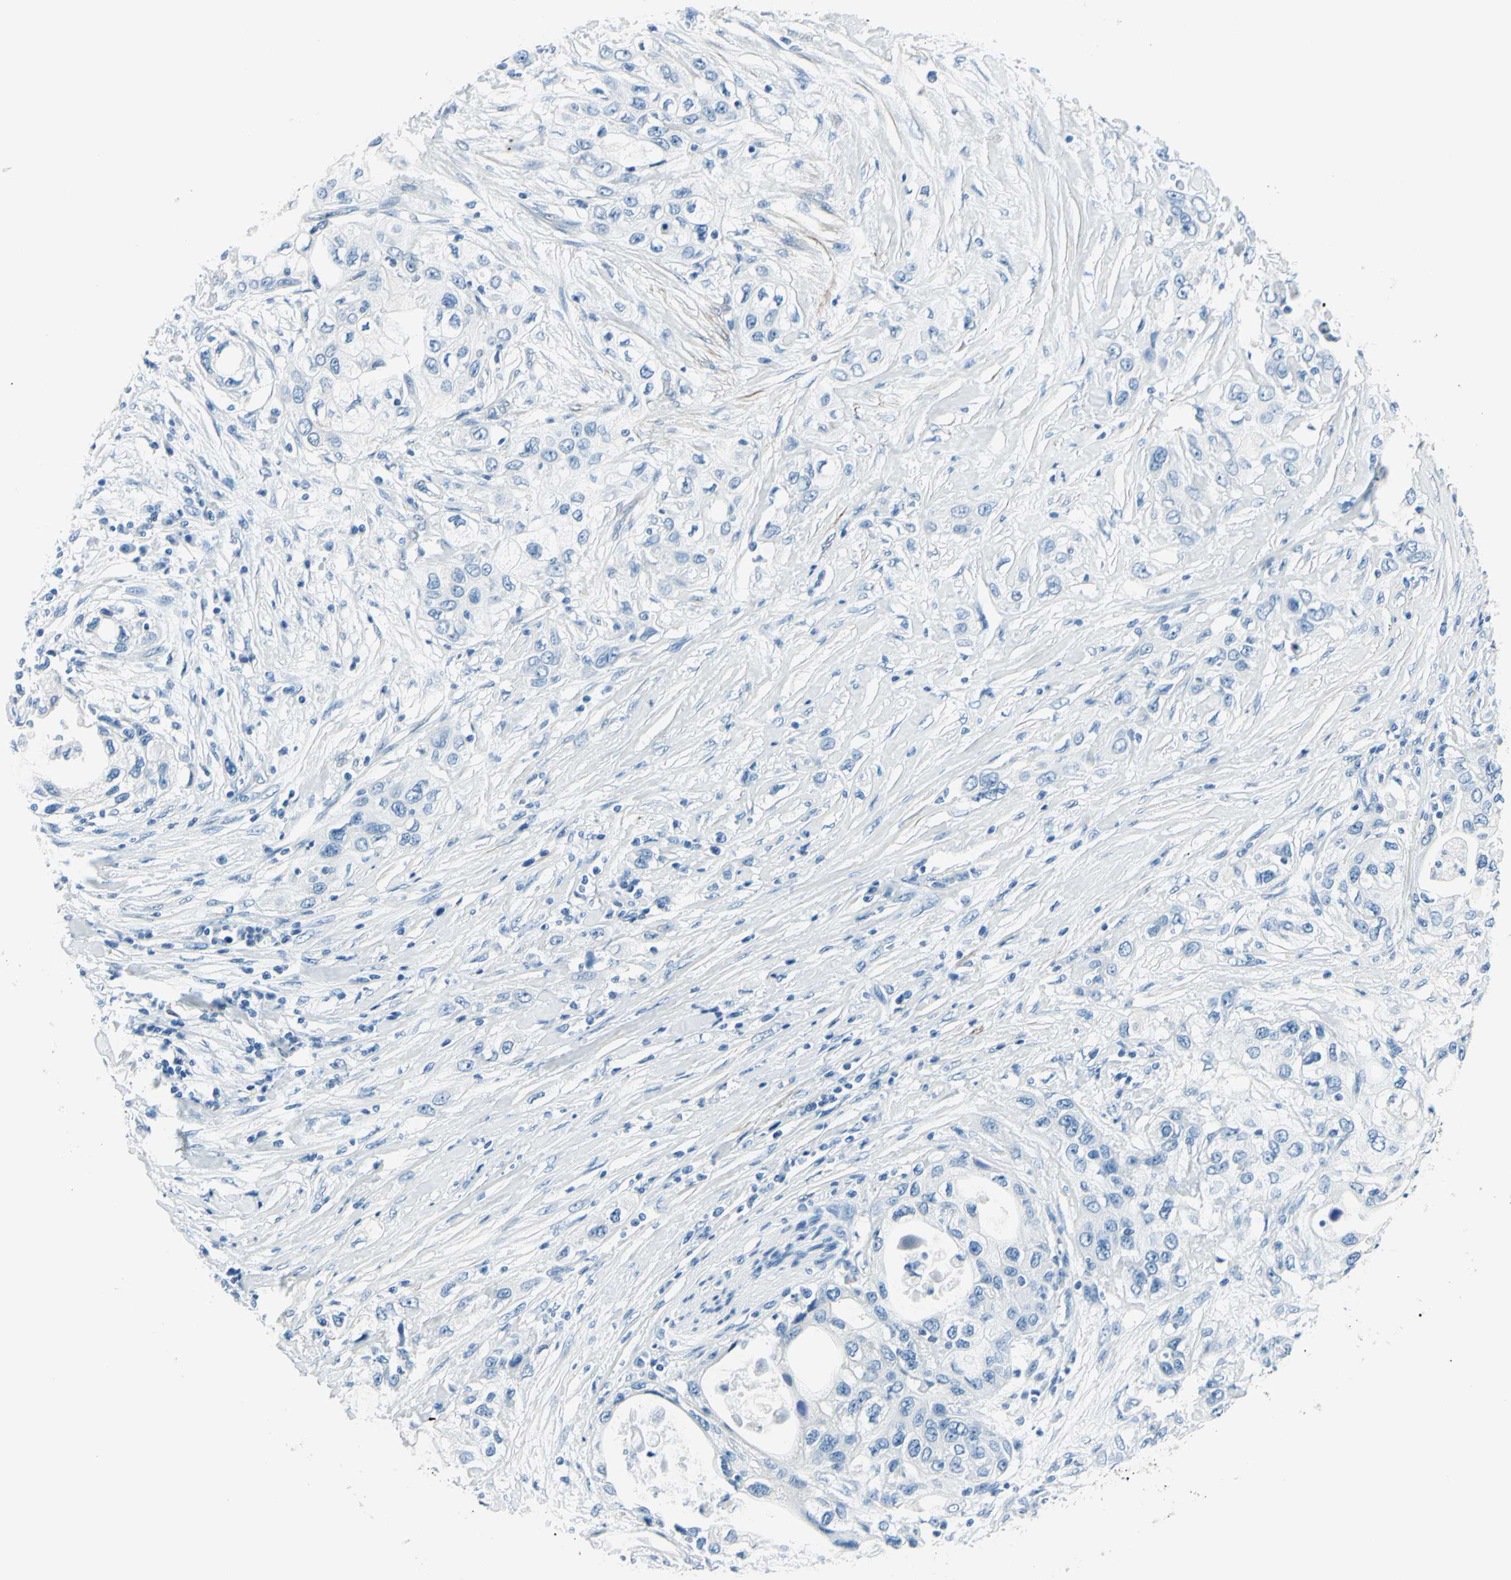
{"staining": {"intensity": "negative", "quantity": "none", "location": "none"}, "tissue": "pancreatic cancer", "cell_type": "Tumor cells", "image_type": "cancer", "snomed": [{"axis": "morphology", "description": "Adenocarcinoma, NOS"}, {"axis": "topography", "description": "Pancreas"}], "caption": "IHC histopathology image of pancreatic cancer stained for a protein (brown), which displays no staining in tumor cells.", "gene": "CDH15", "patient": {"sex": "female", "age": 70}}